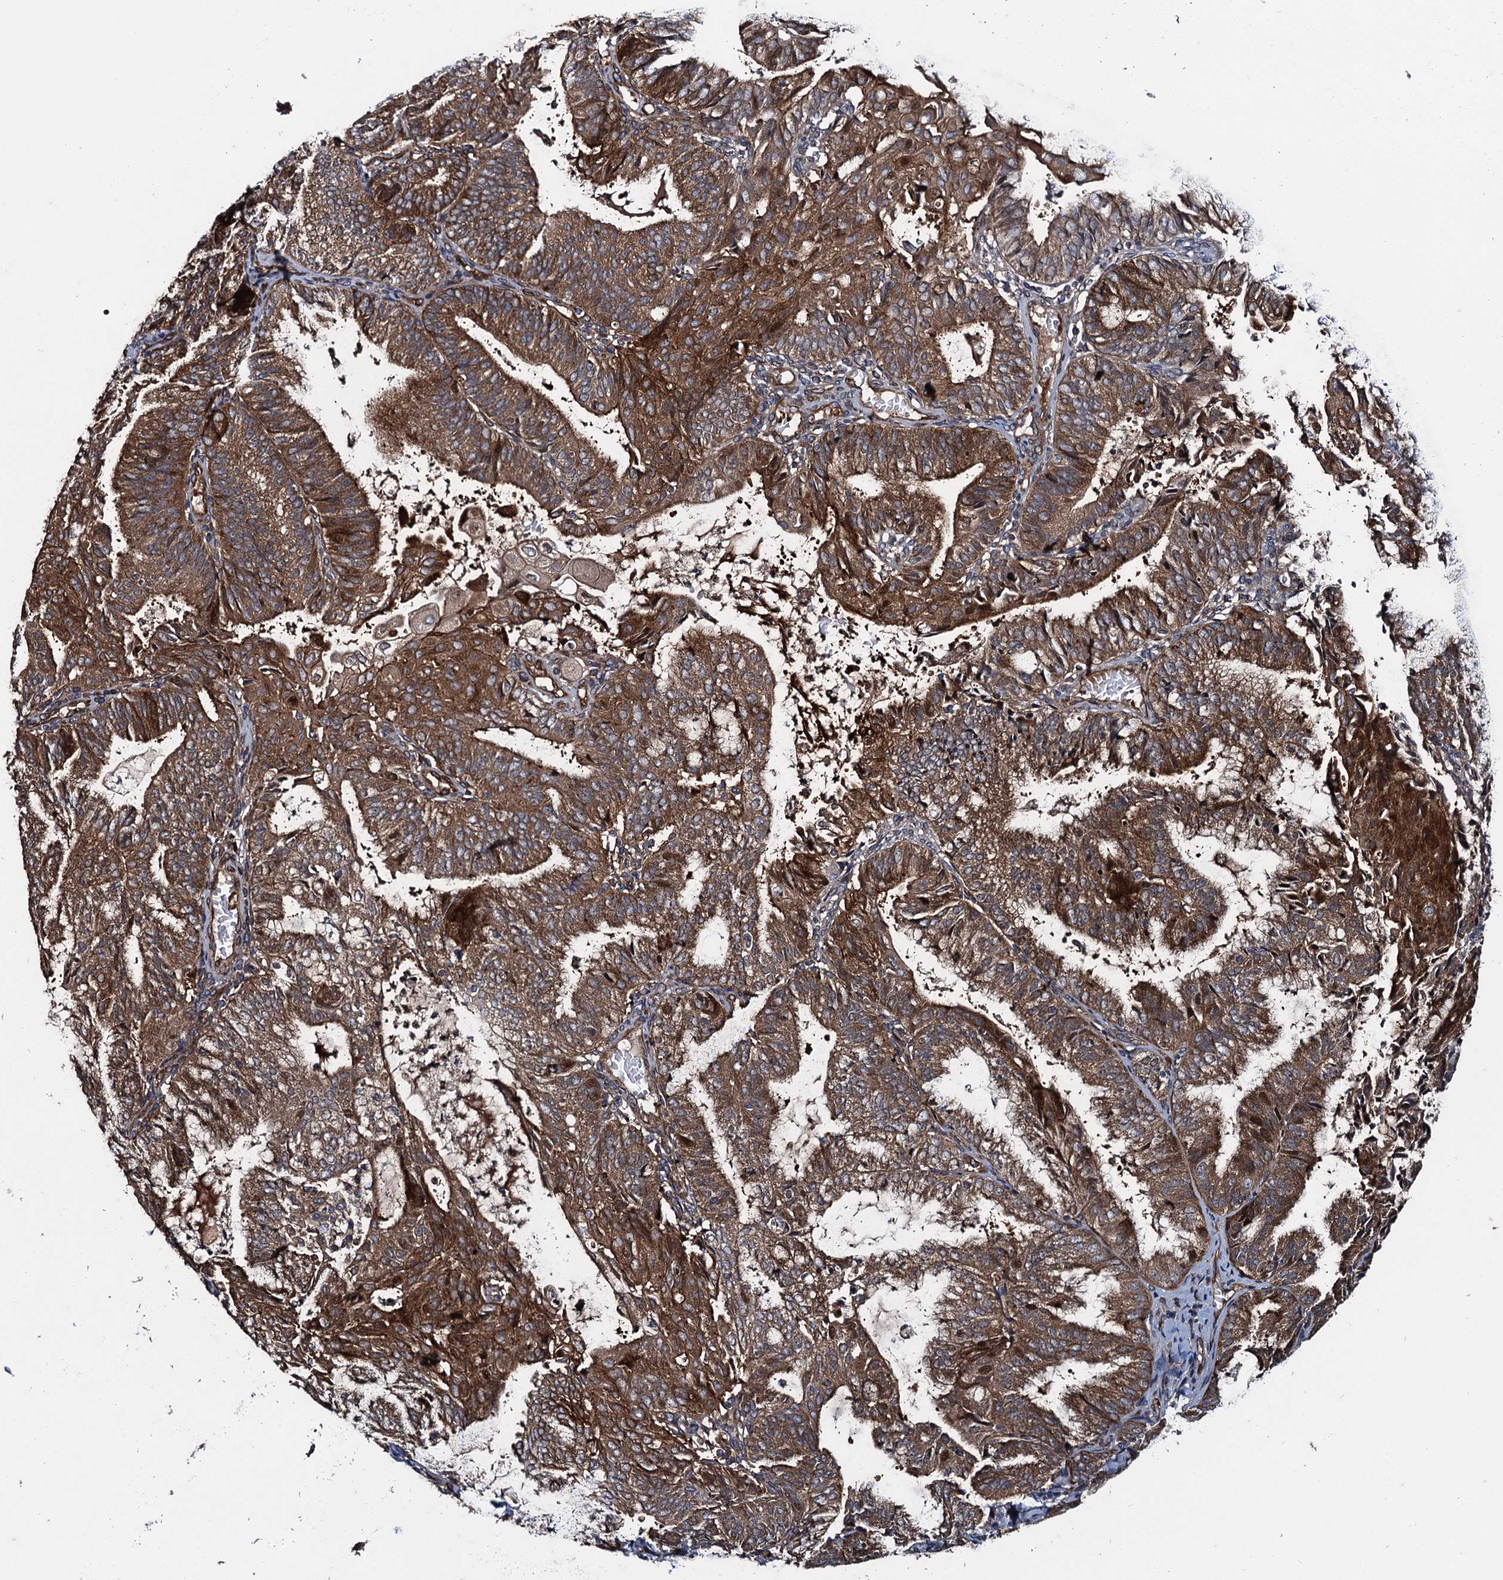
{"staining": {"intensity": "moderate", "quantity": ">75%", "location": "cytoplasmic/membranous"}, "tissue": "endometrial cancer", "cell_type": "Tumor cells", "image_type": "cancer", "snomed": [{"axis": "morphology", "description": "Adenocarcinoma, NOS"}, {"axis": "topography", "description": "Endometrium"}], "caption": "Endometrial adenocarcinoma tissue reveals moderate cytoplasmic/membranous staining in approximately >75% of tumor cells", "gene": "RHOBTB1", "patient": {"sex": "female", "age": 49}}